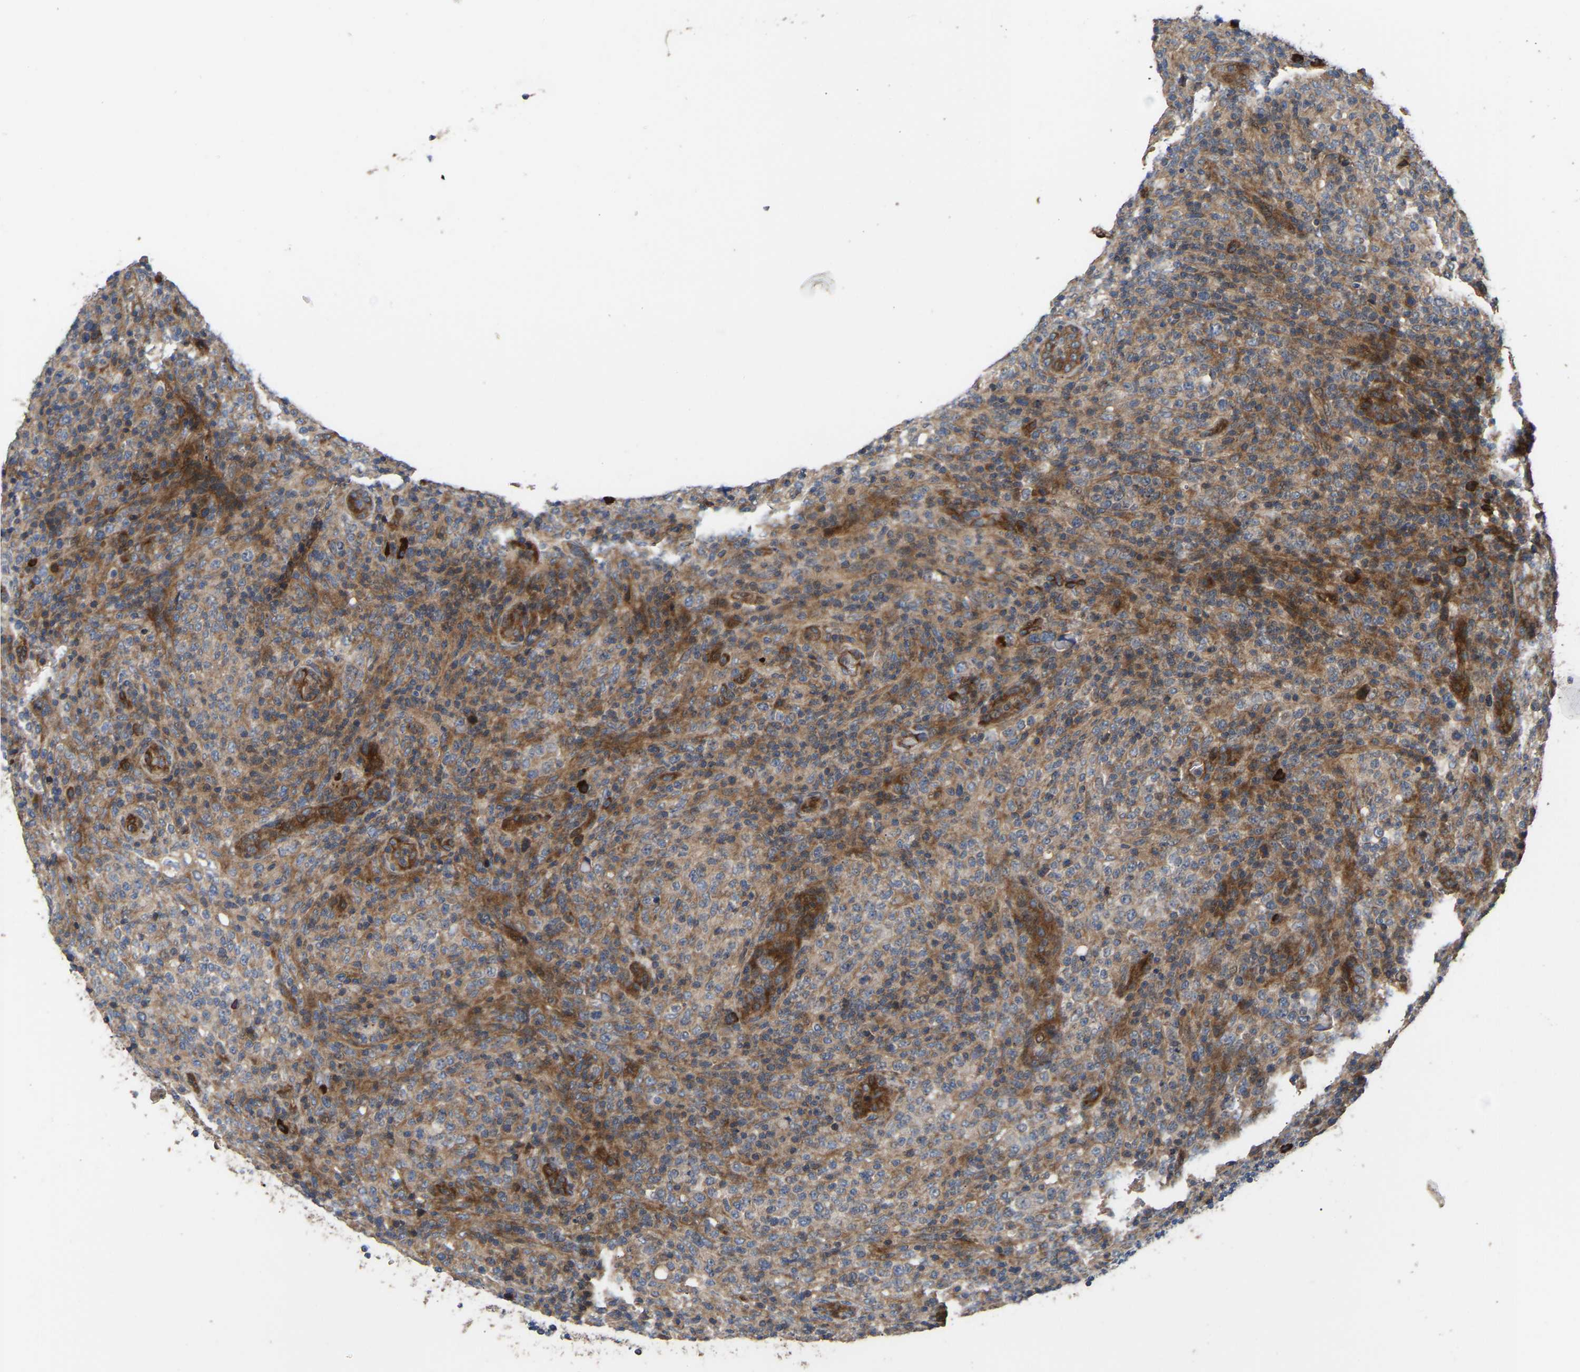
{"staining": {"intensity": "moderate", "quantity": ">75%", "location": "cytoplasmic/membranous"}, "tissue": "lymphoma", "cell_type": "Tumor cells", "image_type": "cancer", "snomed": [{"axis": "morphology", "description": "Malignant lymphoma, non-Hodgkin's type, High grade"}, {"axis": "topography", "description": "Lymph node"}], "caption": "Moderate cytoplasmic/membranous staining is seen in approximately >75% of tumor cells in malignant lymphoma, non-Hodgkin's type (high-grade).", "gene": "STAU1", "patient": {"sex": "female", "age": 76}}